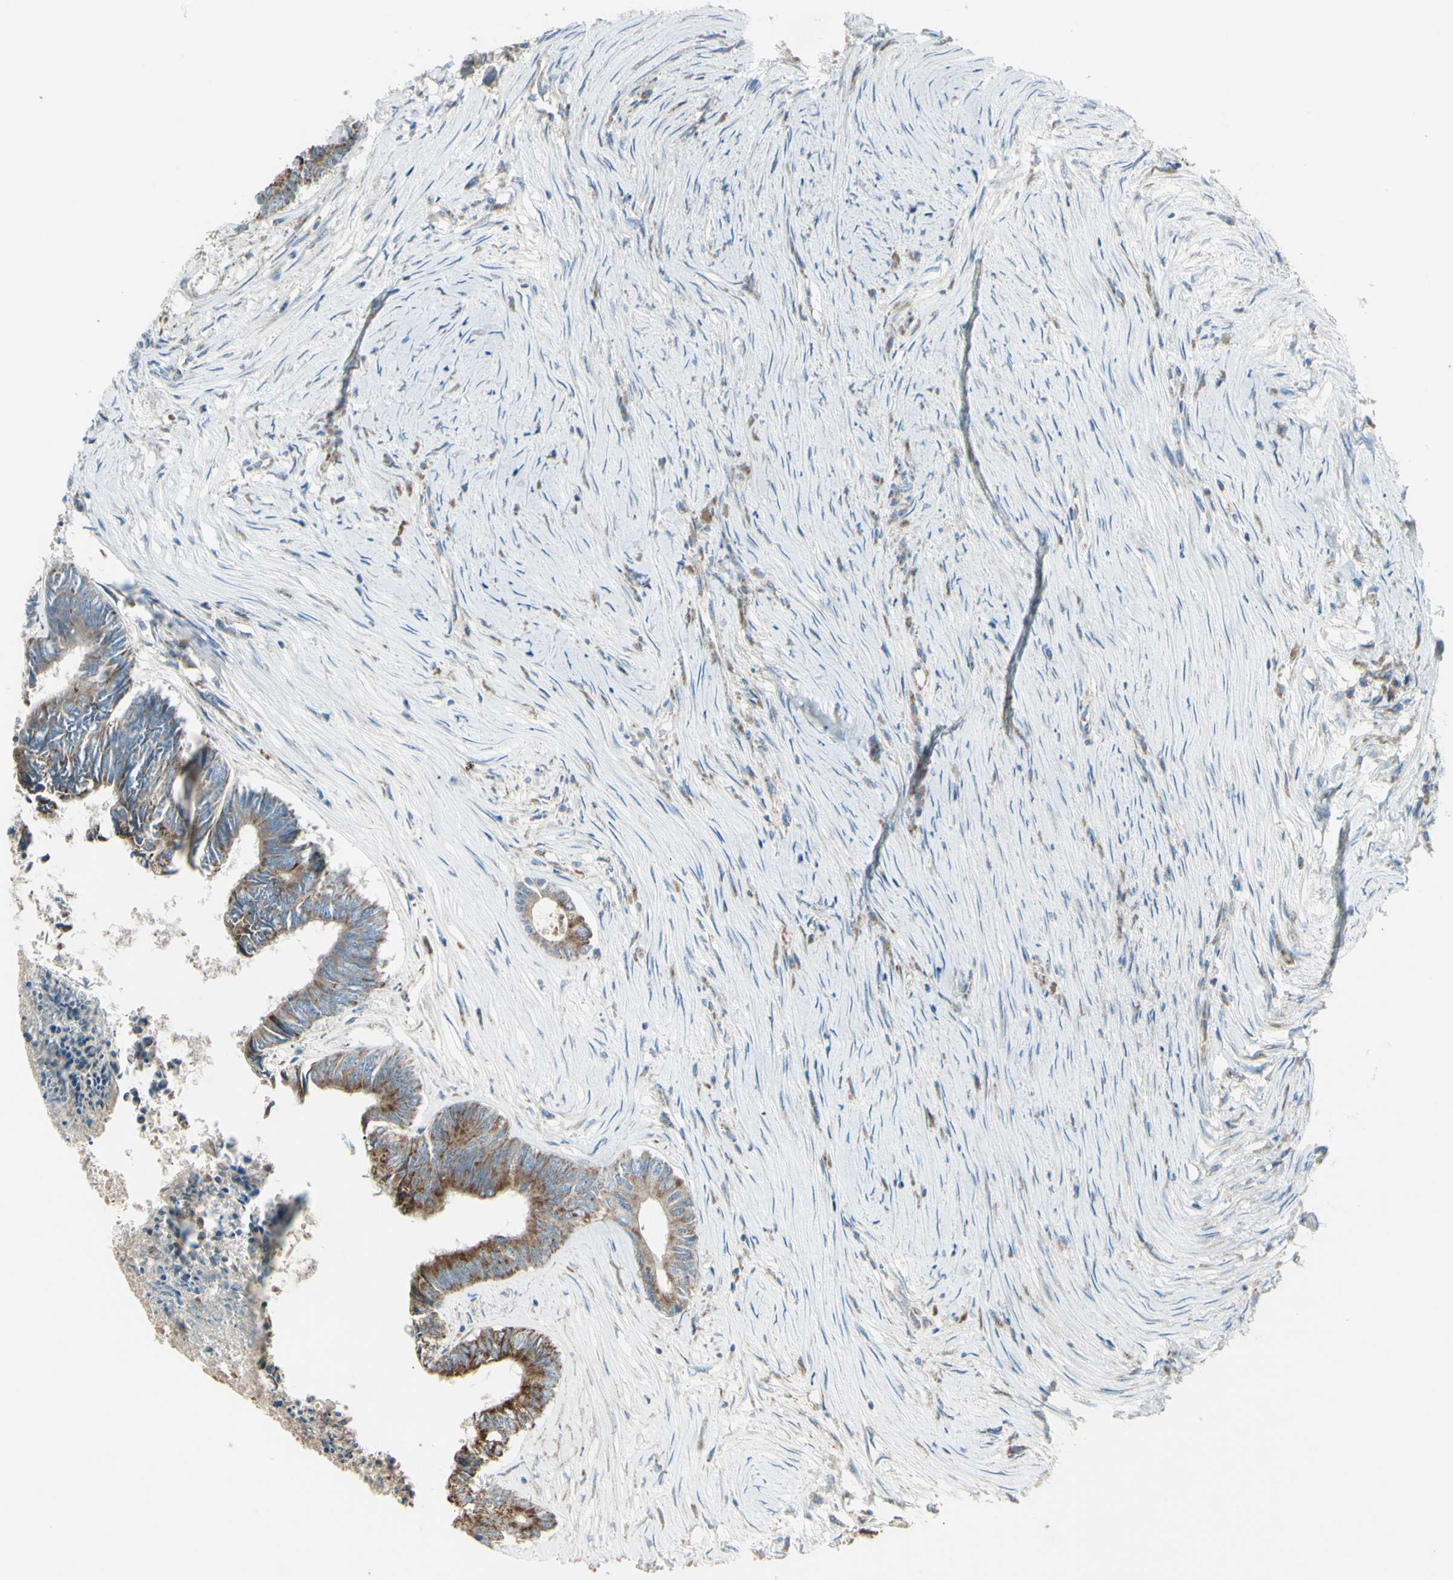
{"staining": {"intensity": "moderate", "quantity": ">75%", "location": "cytoplasmic/membranous"}, "tissue": "colorectal cancer", "cell_type": "Tumor cells", "image_type": "cancer", "snomed": [{"axis": "morphology", "description": "Adenocarcinoma, NOS"}, {"axis": "topography", "description": "Rectum"}], "caption": "Moderate cytoplasmic/membranous staining is present in approximately >75% of tumor cells in colorectal cancer (adenocarcinoma).", "gene": "RHOT1", "patient": {"sex": "male", "age": 63}}